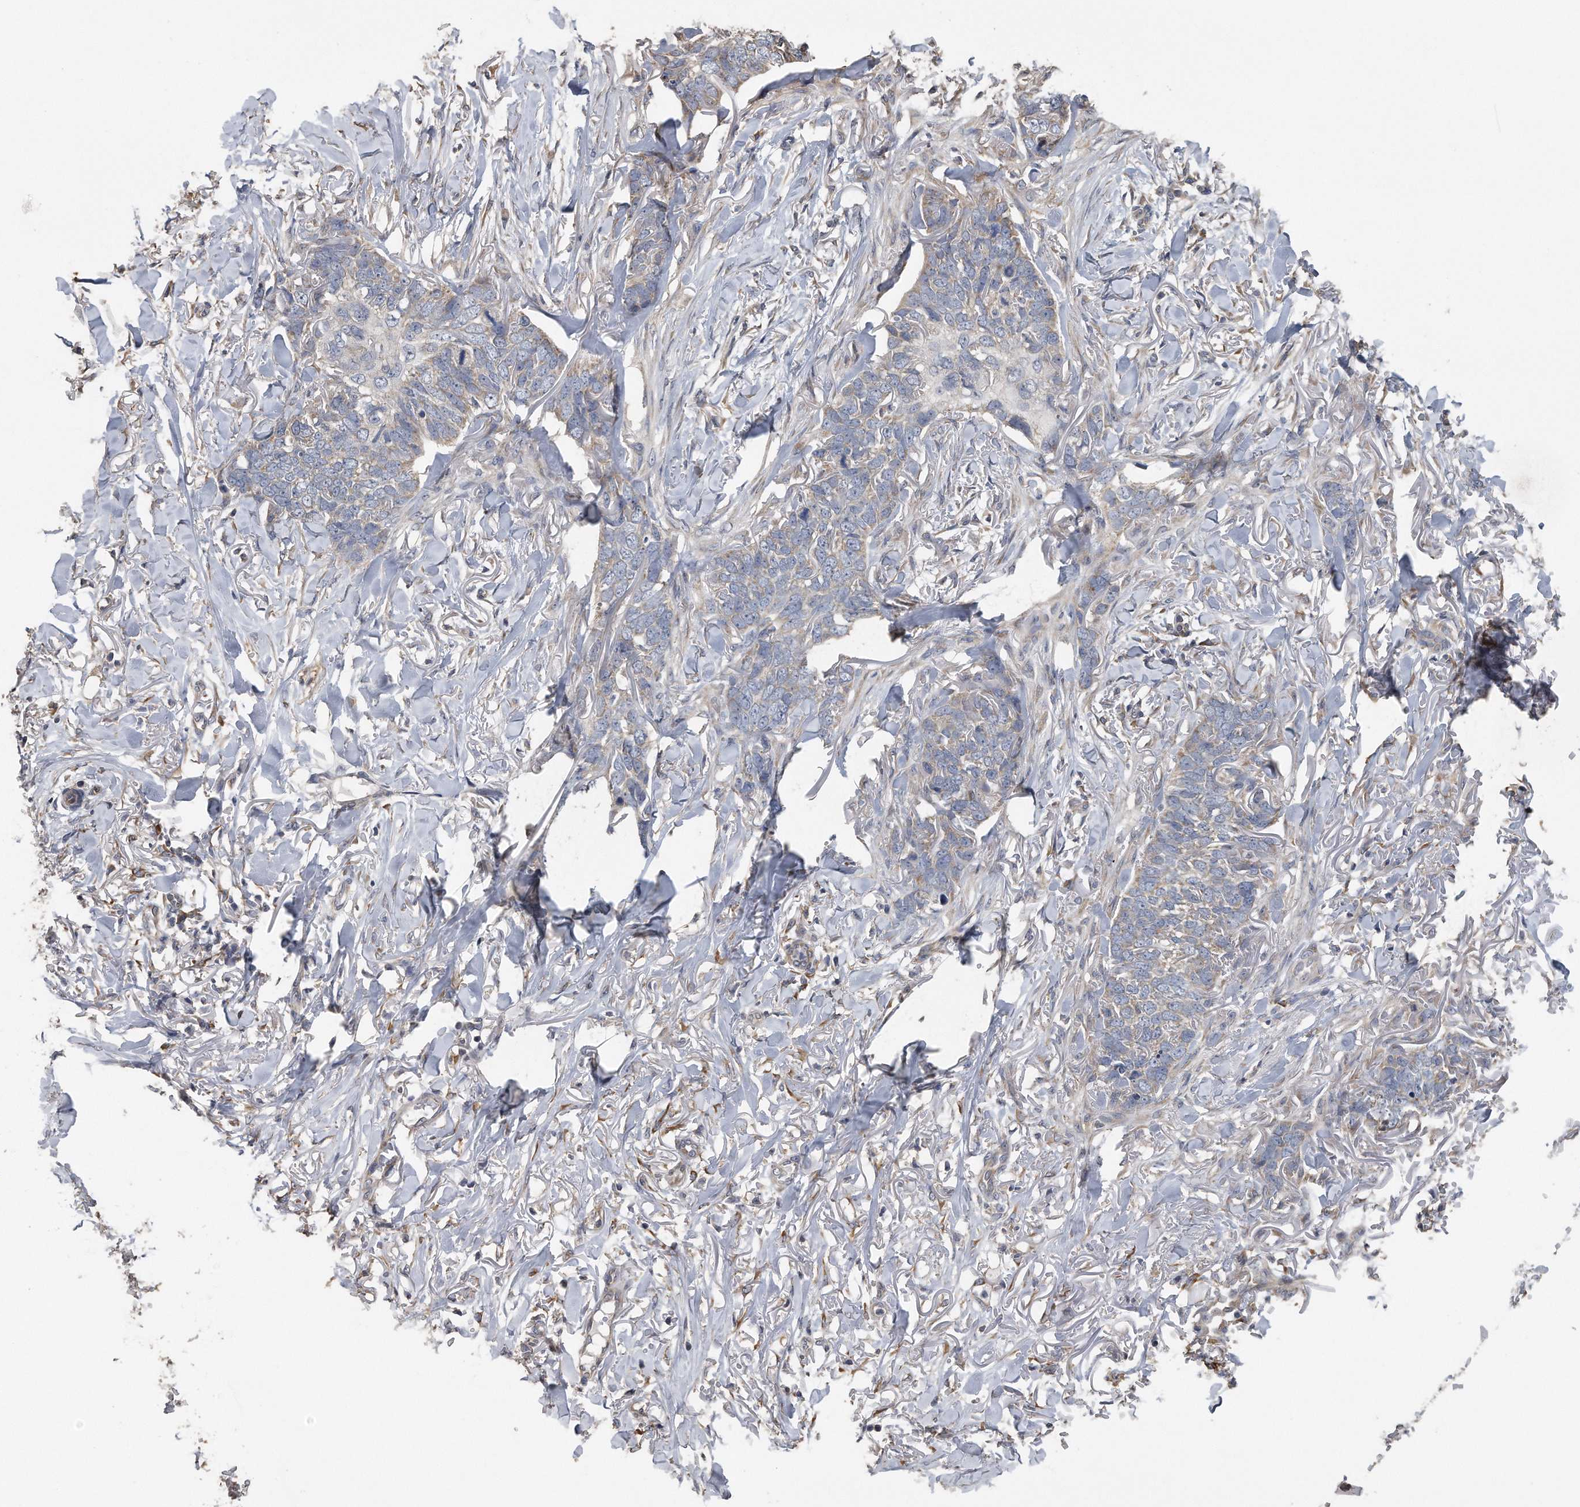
{"staining": {"intensity": "negative", "quantity": "none", "location": "none"}, "tissue": "skin cancer", "cell_type": "Tumor cells", "image_type": "cancer", "snomed": [{"axis": "morphology", "description": "Normal tissue, NOS"}, {"axis": "morphology", "description": "Basal cell carcinoma"}, {"axis": "topography", "description": "Skin"}], "caption": "Protein analysis of basal cell carcinoma (skin) reveals no significant positivity in tumor cells. The staining was performed using DAB to visualize the protein expression in brown, while the nuclei were stained in blue with hematoxylin (Magnification: 20x).", "gene": "PCLO", "patient": {"sex": "male", "age": 77}}